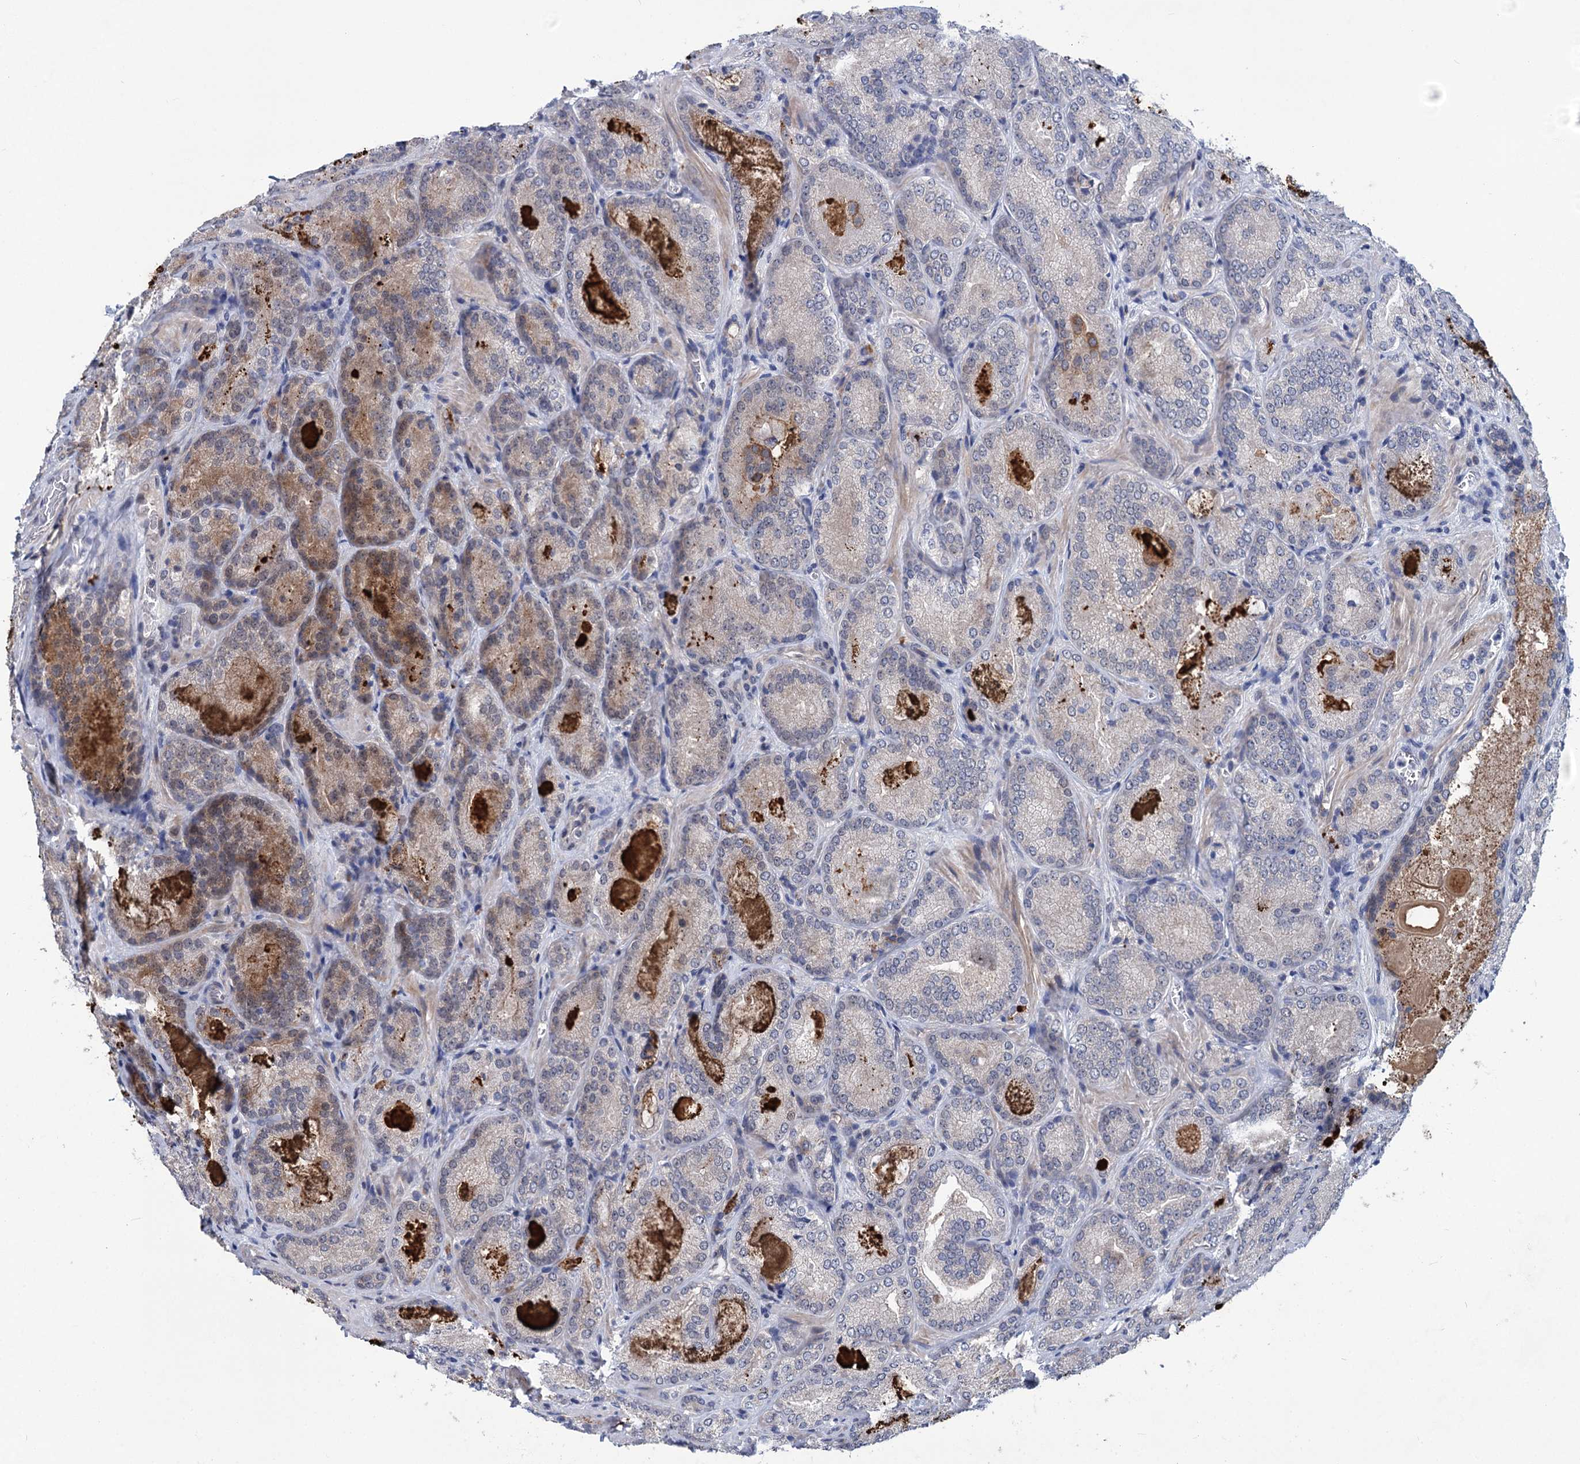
{"staining": {"intensity": "moderate", "quantity": "<25%", "location": "cytoplasmic/membranous"}, "tissue": "prostate cancer", "cell_type": "Tumor cells", "image_type": "cancer", "snomed": [{"axis": "morphology", "description": "Adenocarcinoma, Low grade"}, {"axis": "topography", "description": "Prostate"}], "caption": "A high-resolution micrograph shows immunohistochemistry staining of prostate adenocarcinoma (low-grade), which demonstrates moderate cytoplasmic/membranous expression in about <25% of tumor cells. The staining was performed using DAB (3,3'-diaminobenzidine), with brown indicating positive protein expression. Nuclei are stained blue with hematoxylin.", "gene": "TTC17", "patient": {"sex": "male", "age": 74}}